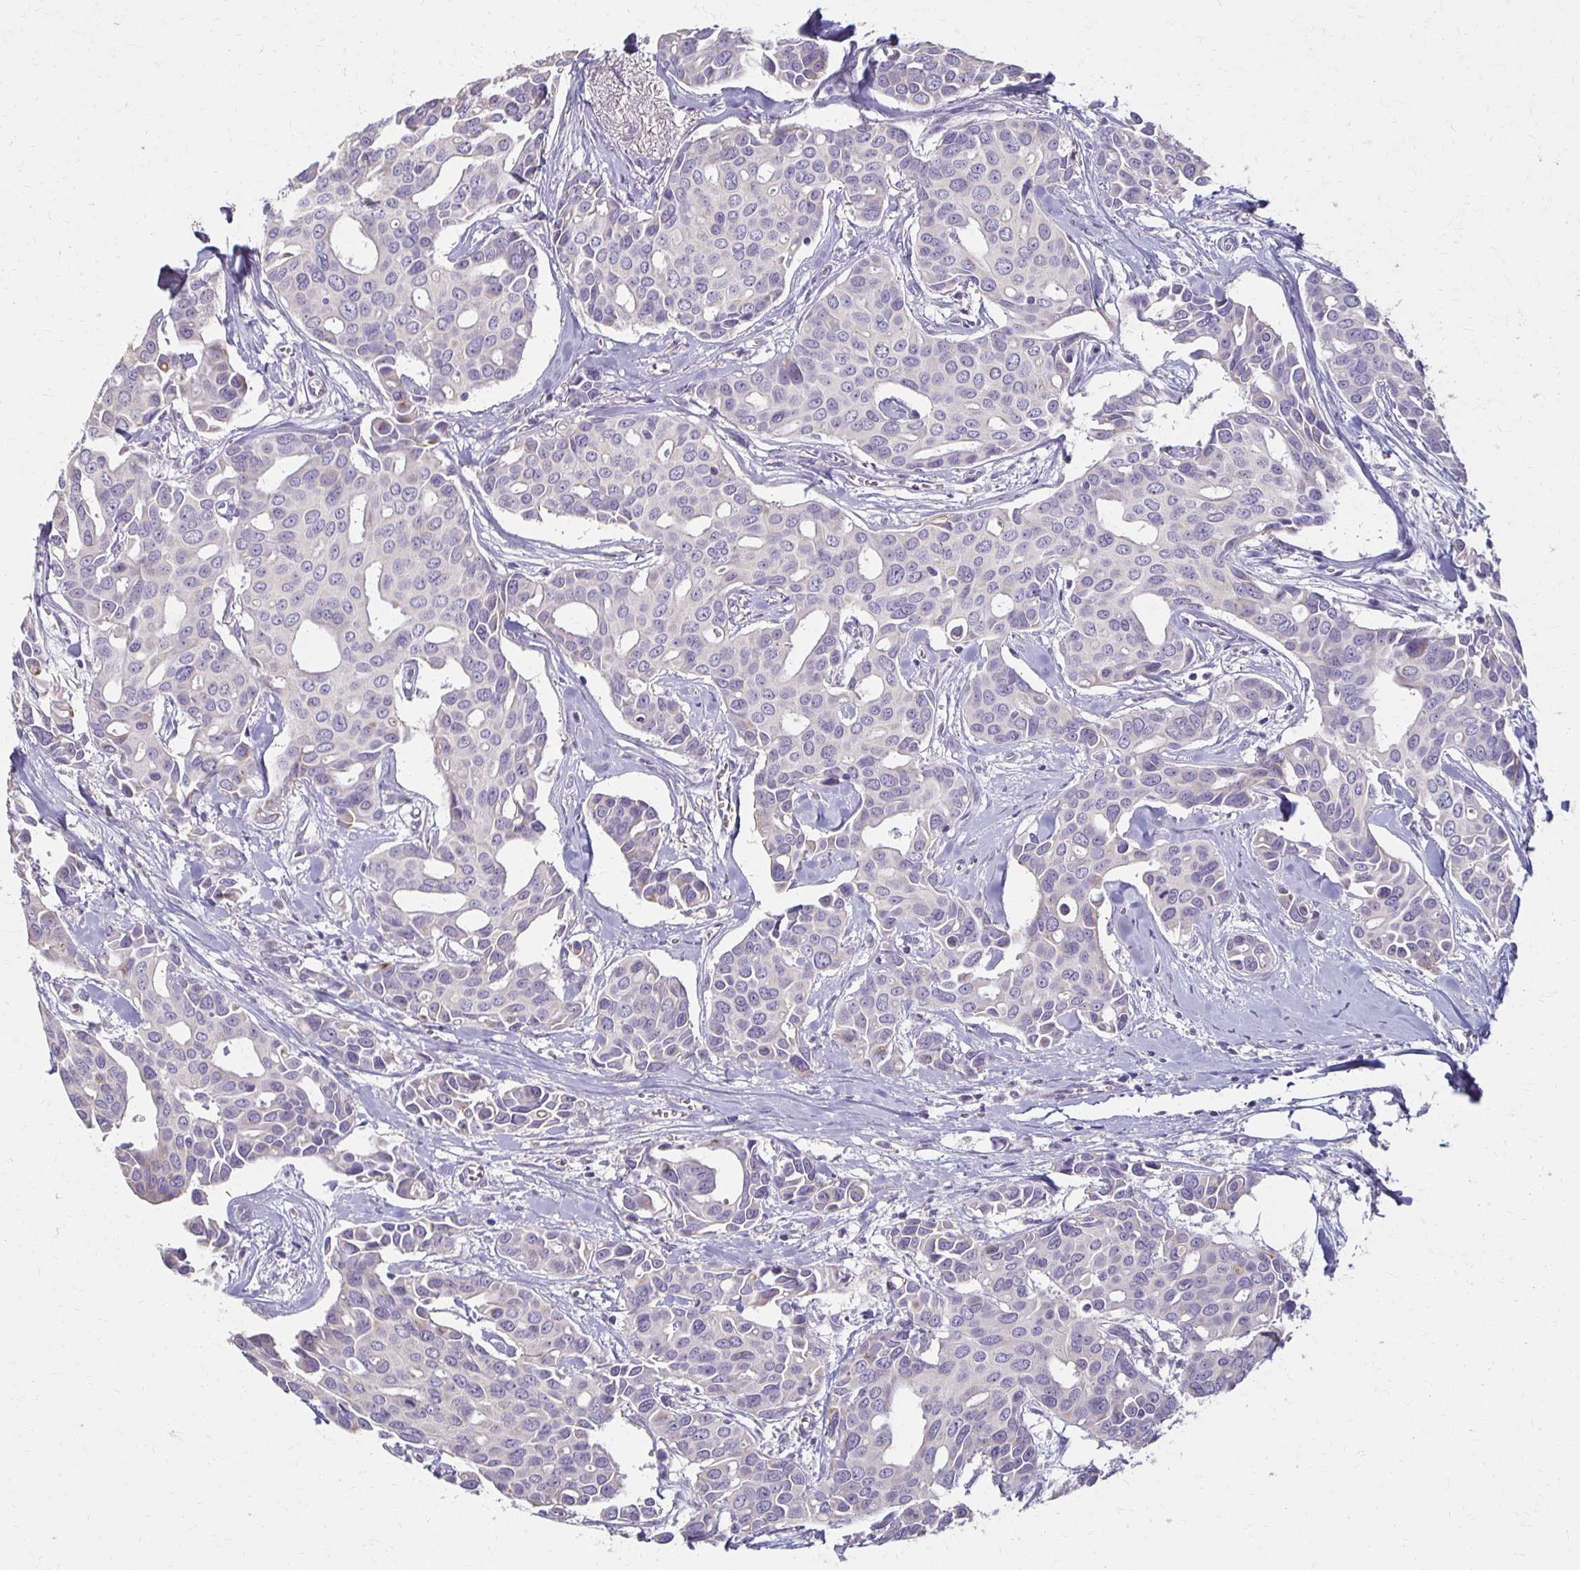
{"staining": {"intensity": "negative", "quantity": "none", "location": "none"}, "tissue": "breast cancer", "cell_type": "Tumor cells", "image_type": "cancer", "snomed": [{"axis": "morphology", "description": "Duct carcinoma"}, {"axis": "topography", "description": "Breast"}], "caption": "A high-resolution micrograph shows immunohistochemistry (IHC) staining of breast cancer (infiltrating ductal carcinoma), which shows no significant expression in tumor cells.", "gene": "BBS12", "patient": {"sex": "female", "age": 54}}